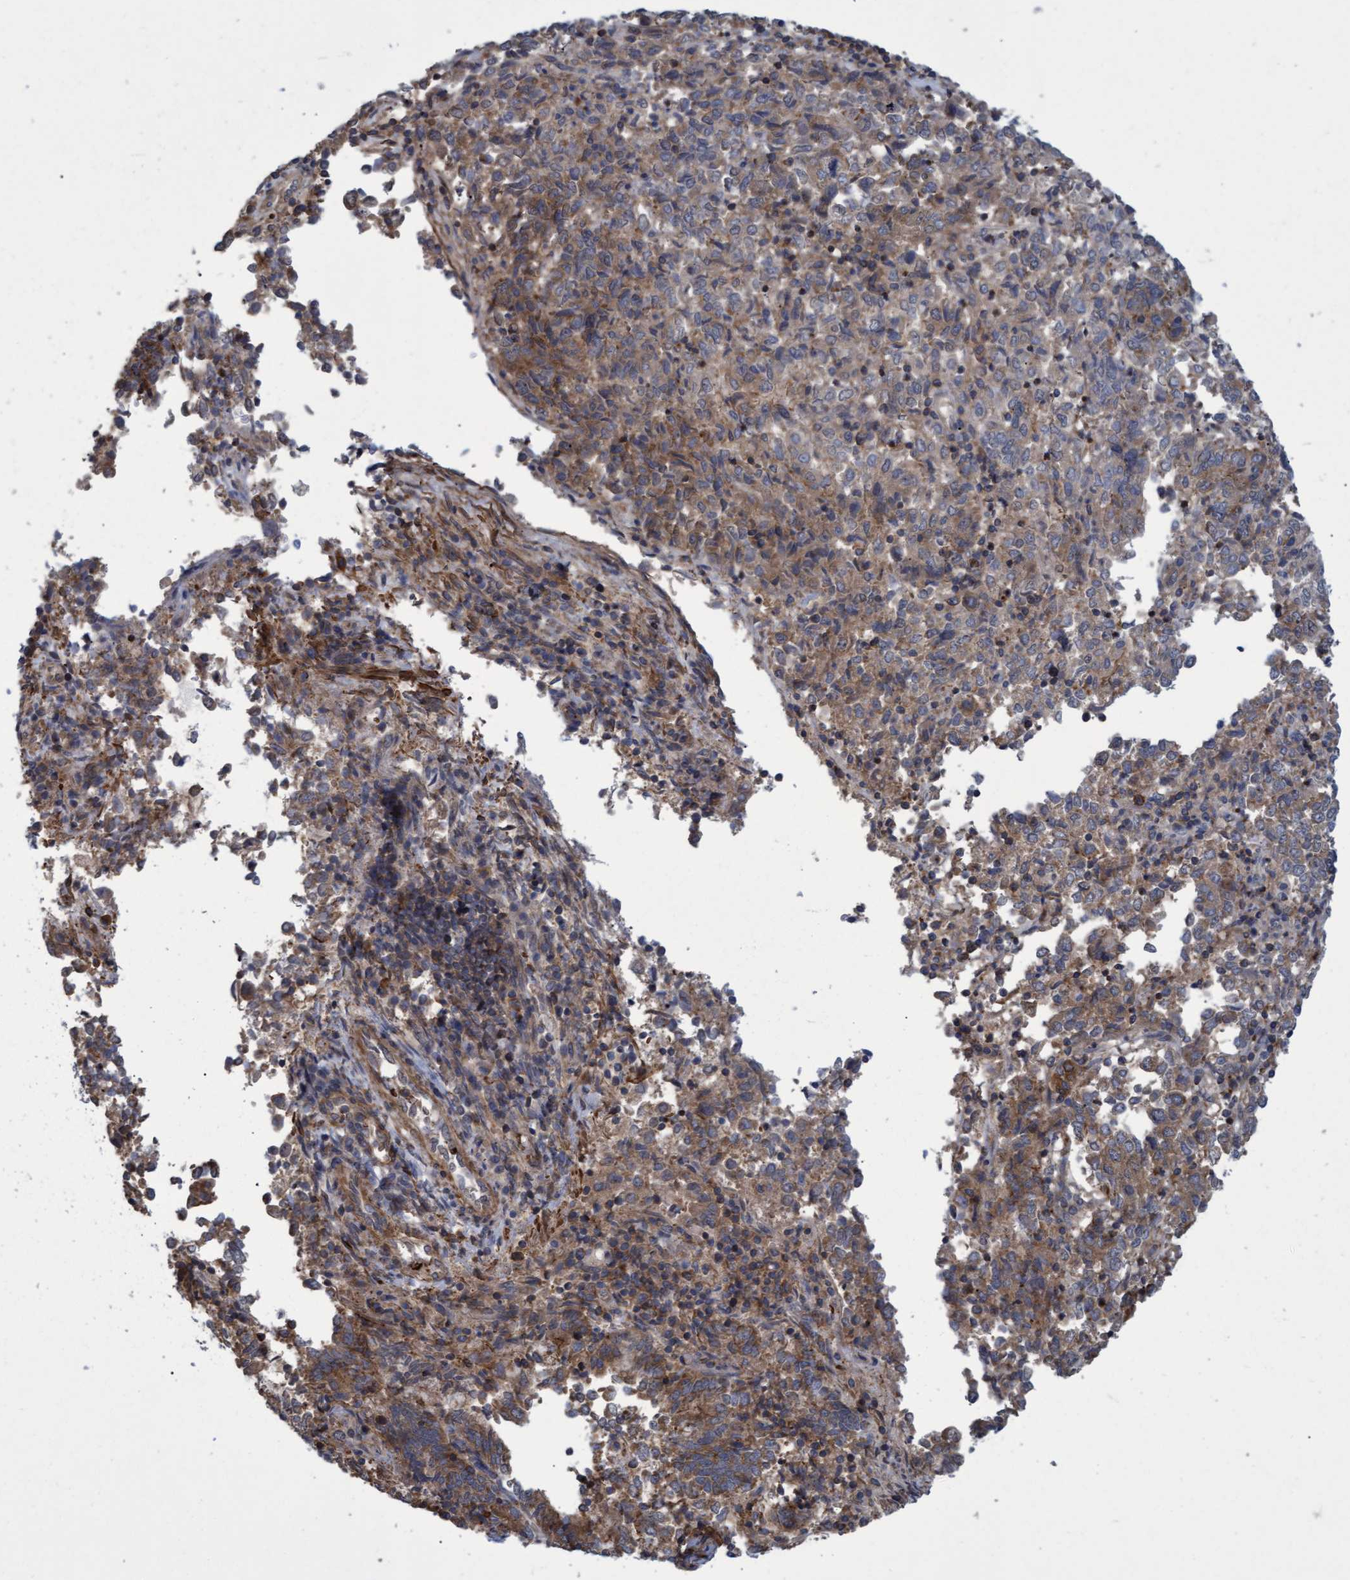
{"staining": {"intensity": "moderate", "quantity": ">75%", "location": "cytoplasmic/membranous"}, "tissue": "endometrial cancer", "cell_type": "Tumor cells", "image_type": "cancer", "snomed": [{"axis": "morphology", "description": "Adenocarcinoma, NOS"}, {"axis": "topography", "description": "Endometrium"}], "caption": "Endometrial adenocarcinoma was stained to show a protein in brown. There is medium levels of moderate cytoplasmic/membranous positivity in approximately >75% of tumor cells.", "gene": "NAA15", "patient": {"sex": "female", "age": 80}}